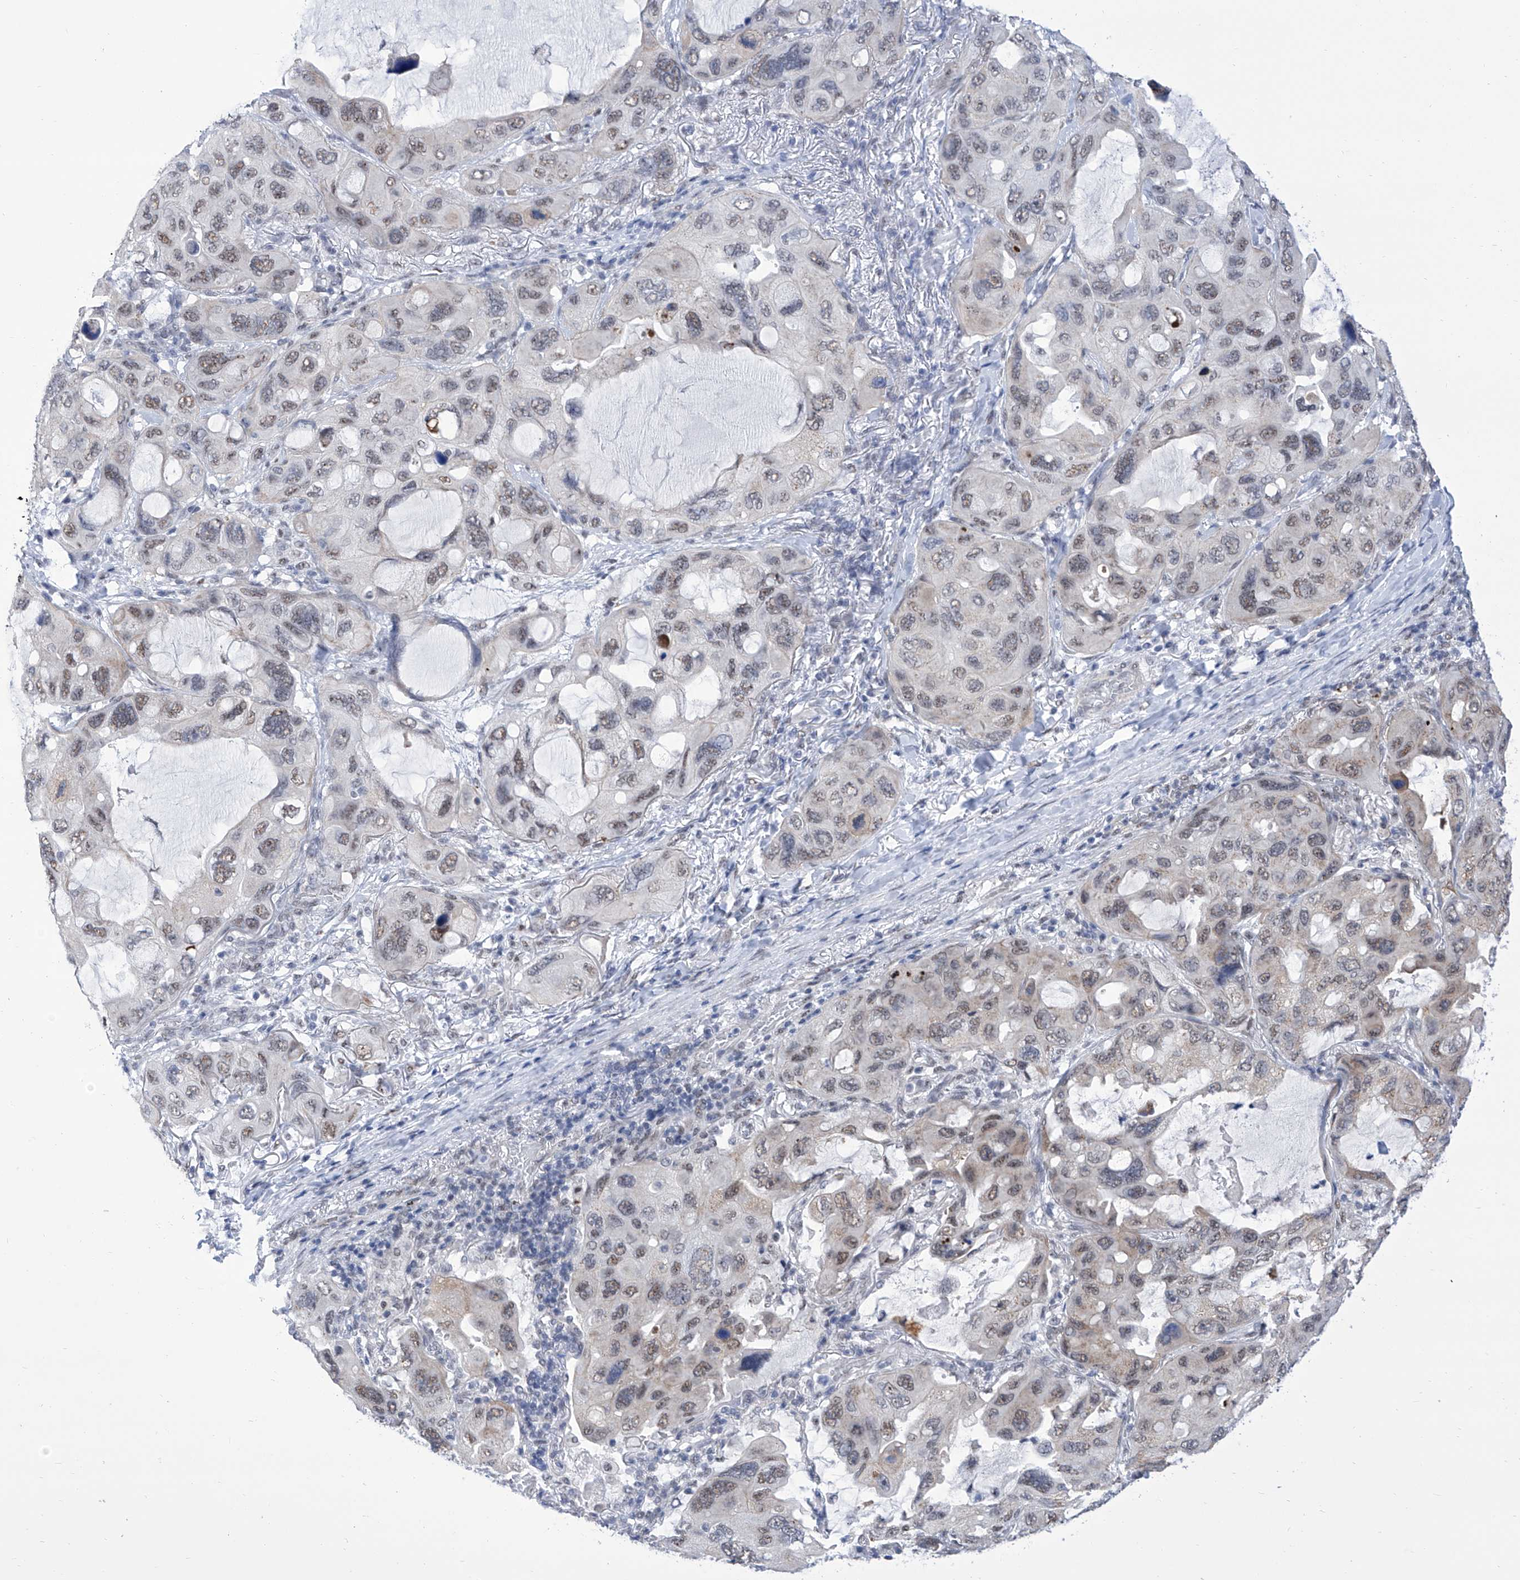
{"staining": {"intensity": "weak", "quantity": ">75%", "location": "nuclear"}, "tissue": "lung cancer", "cell_type": "Tumor cells", "image_type": "cancer", "snomed": [{"axis": "morphology", "description": "Squamous cell carcinoma, NOS"}, {"axis": "topography", "description": "Lung"}], "caption": "Protein expression analysis of human lung cancer (squamous cell carcinoma) reveals weak nuclear positivity in approximately >75% of tumor cells.", "gene": "SART1", "patient": {"sex": "female", "age": 73}}